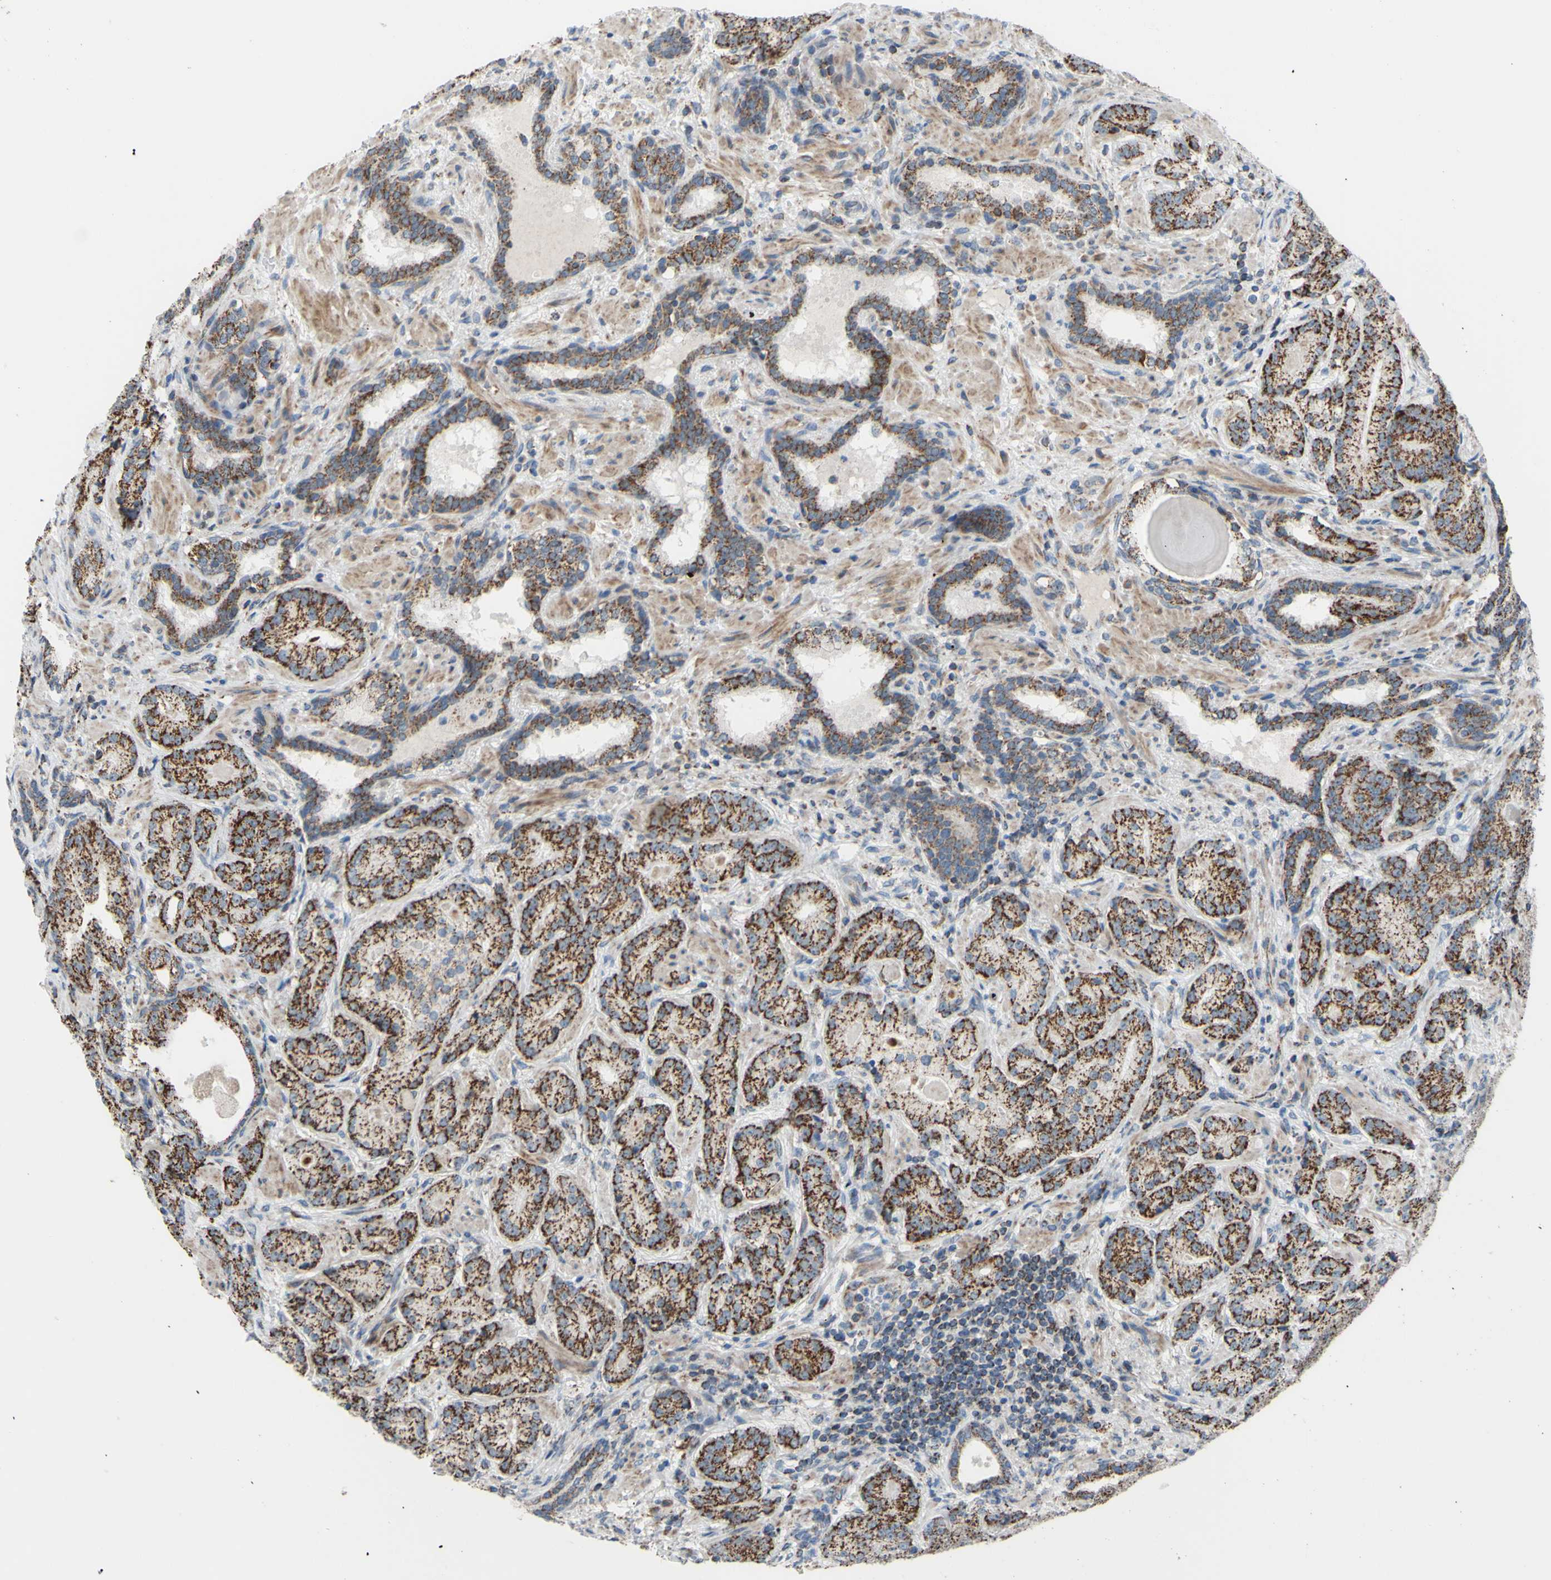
{"staining": {"intensity": "moderate", "quantity": ">75%", "location": "cytoplasmic/membranous"}, "tissue": "prostate cancer", "cell_type": "Tumor cells", "image_type": "cancer", "snomed": [{"axis": "morphology", "description": "Adenocarcinoma, High grade"}, {"axis": "topography", "description": "Prostate"}], "caption": "IHC staining of prostate high-grade adenocarcinoma, which exhibits medium levels of moderate cytoplasmic/membranous positivity in about >75% of tumor cells indicating moderate cytoplasmic/membranous protein expression. The staining was performed using DAB (3,3'-diaminobenzidine) (brown) for protein detection and nuclei were counterstained in hematoxylin (blue).", "gene": "GLT8D1", "patient": {"sex": "male", "age": 61}}